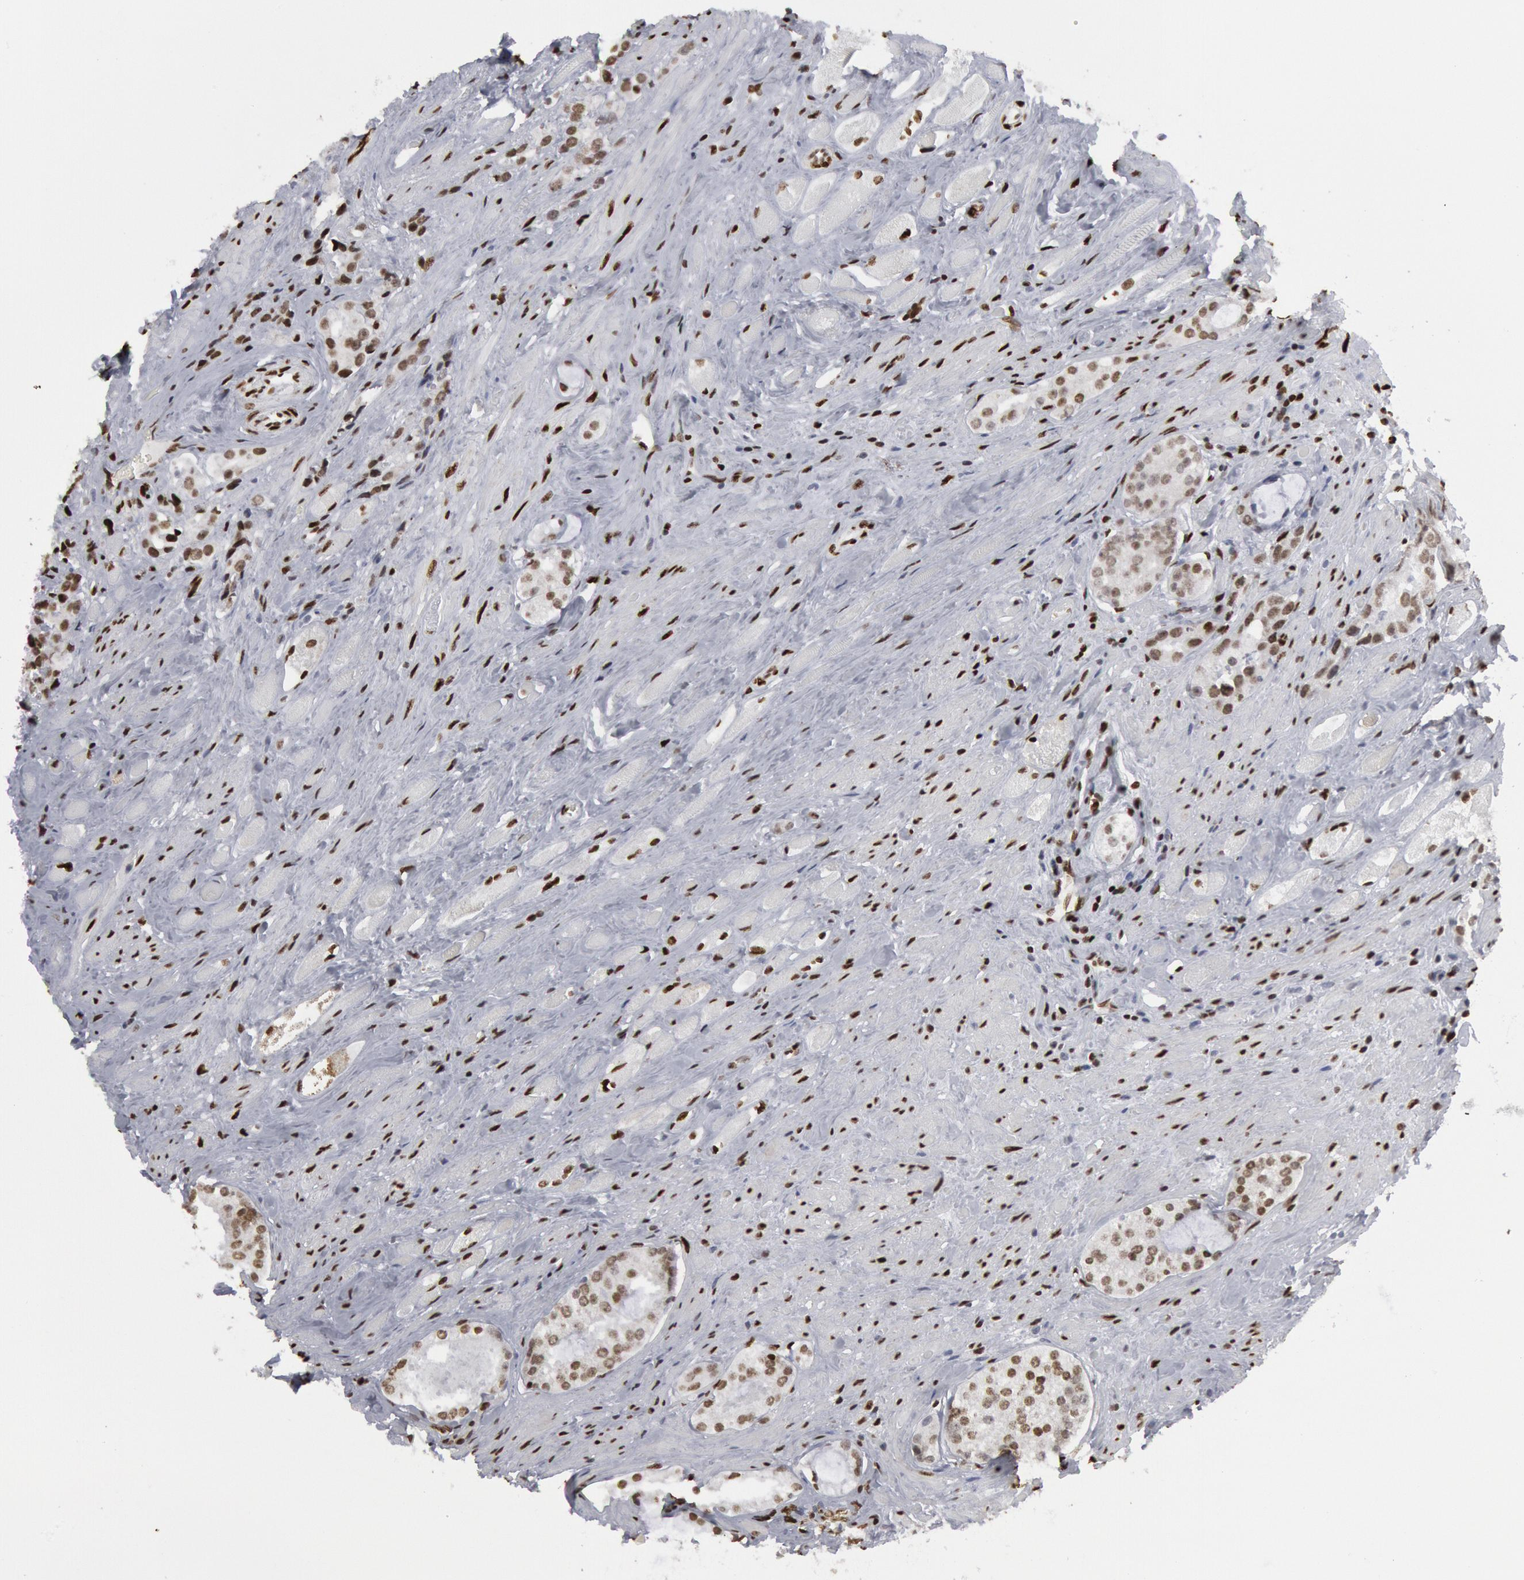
{"staining": {"intensity": "weak", "quantity": "25%-75%", "location": "nuclear"}, "tissue": "prostate cancer", "cell_type": "Tumor cells", "image_type": "cancer", "snomed": [{"axis": "morphology", "description": "Adenocarcinoma, Medium grade"}, {"axis": "topography", "description": "Prostate"}], "caption": "Immunohistochemical staining of human prostate cancer reveals low levels of weak nuclear expression in about 25%-75% of tumor cells.", "gene": "MECP2", "patient": {"sex": "male", "age": 73}}